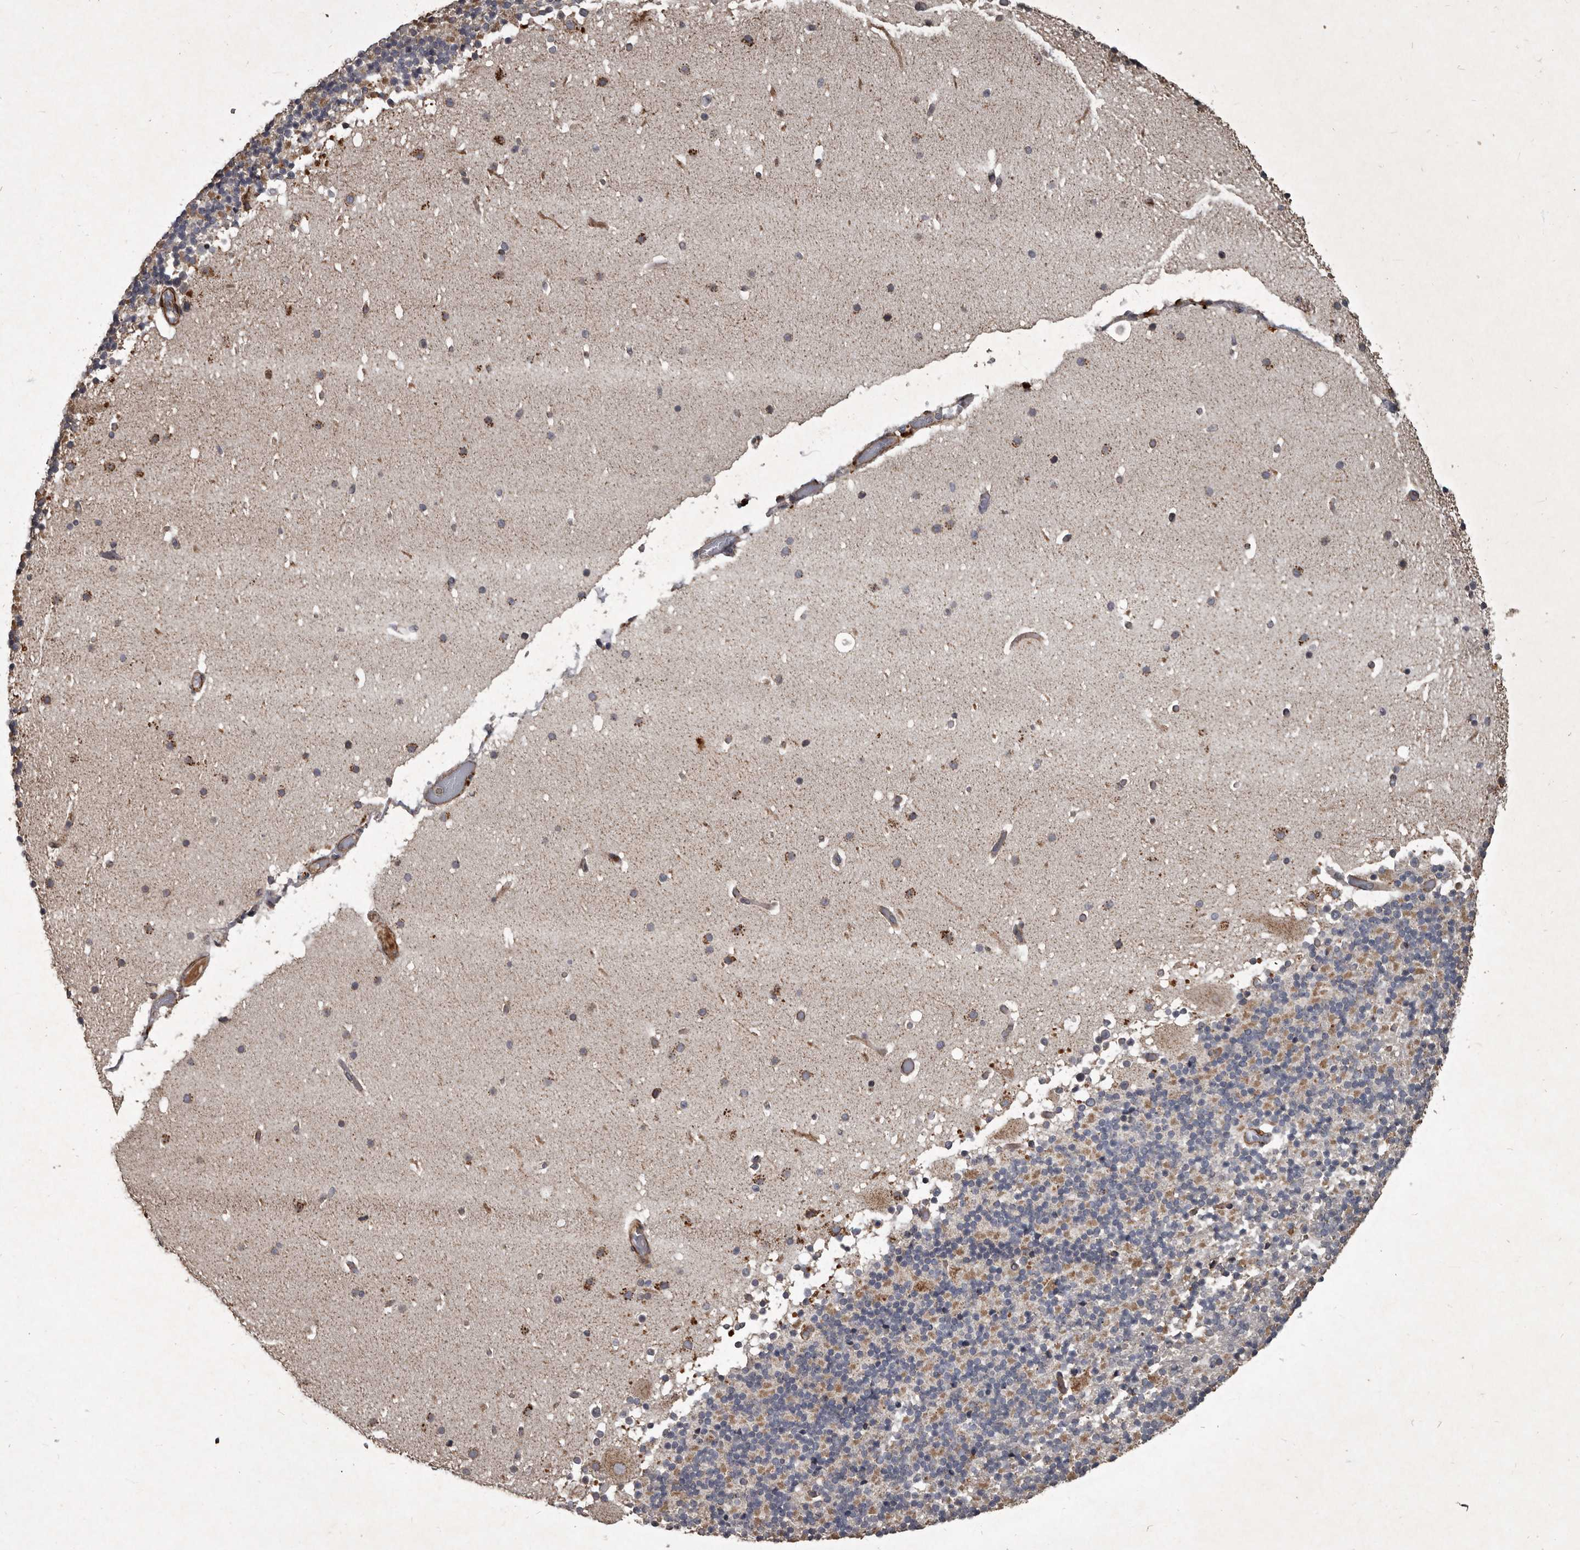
{"staining": {"intensity": "weak", "quantity": "25%-75%", "location": "cytoplasmic/membranous"}, "tissue": "cerebellum", "cell_type": "Cells in granular layer", "image_type": "normal", "snomed": [{"axis": "morphology", "description": "Normal tissue, NOS"}, {"axis": "topography", "description": "Cerebellum"}], "caption": "Immunohistochemistry (IHC) photomicrograph of benign cerebellum: human cerebellum stained using IHC shows low levels of weak protein expression localized specifically in the cytoplasmic/membranous of cells in granular layer, appearing as a cytoplasmic/membranous brown color.", "gene": "MRPS15", "patient": {"sex": "male", "age": 57}}